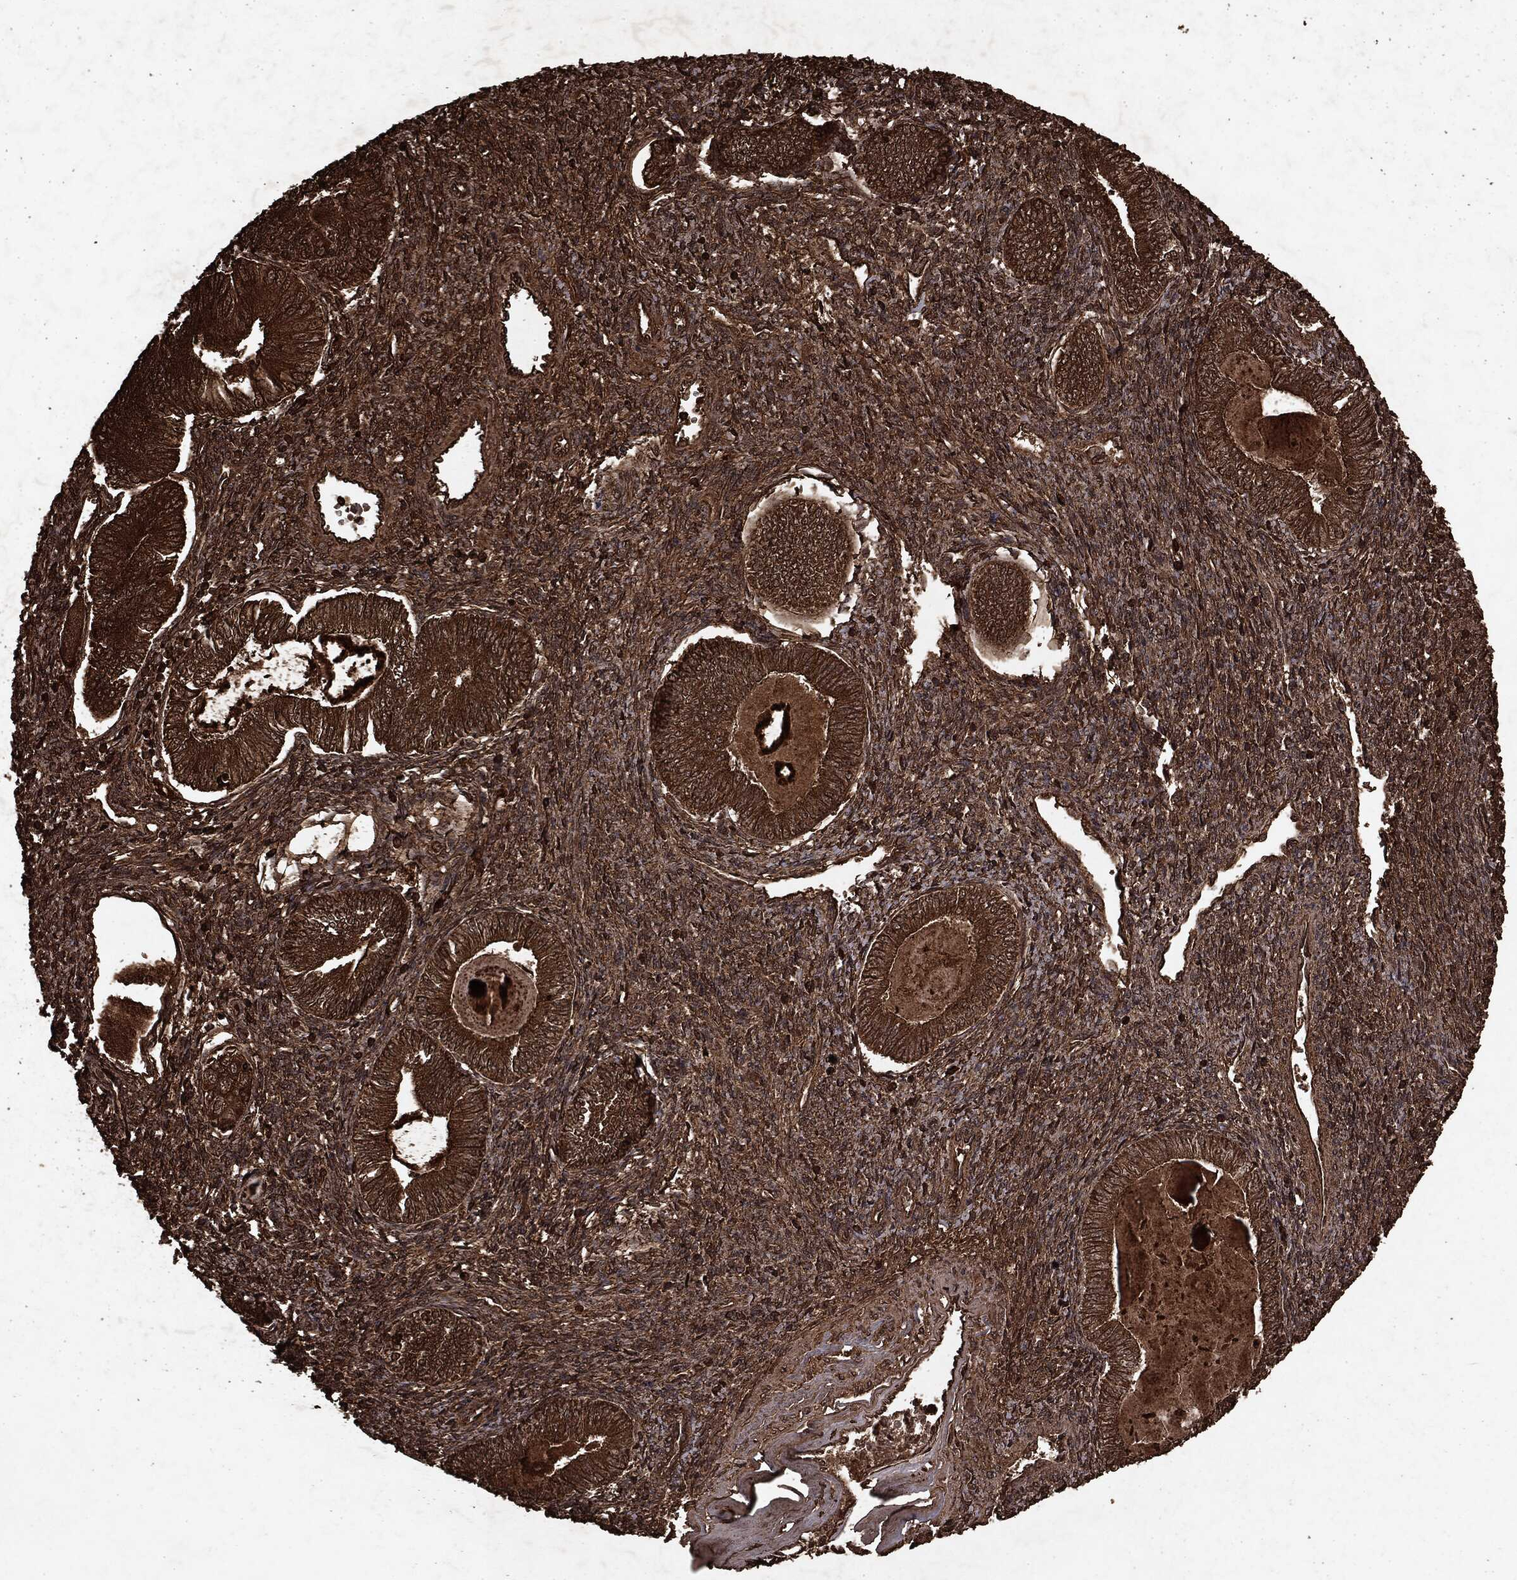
{"staining": {"intensity": "strong", "quantity": ">75%", "location": "cytoplasmic/membranous"}, "tissue": "endometrial cancer", "cell_type": "Tumor cells", "image_type": "cancer", "snomed": [{"axis": "morphology", "description": "Carcinoma, NOS"}, {"axis": "topography", "description": "Uterus"}], "caption": "Strong cytoplasmic/membranous staining for a protein is identified in approximately >75% of tumor cells of endometrial cancer using IHC.", "gene": "ARAF", "patient": {"sex": "female", "age": 76}}